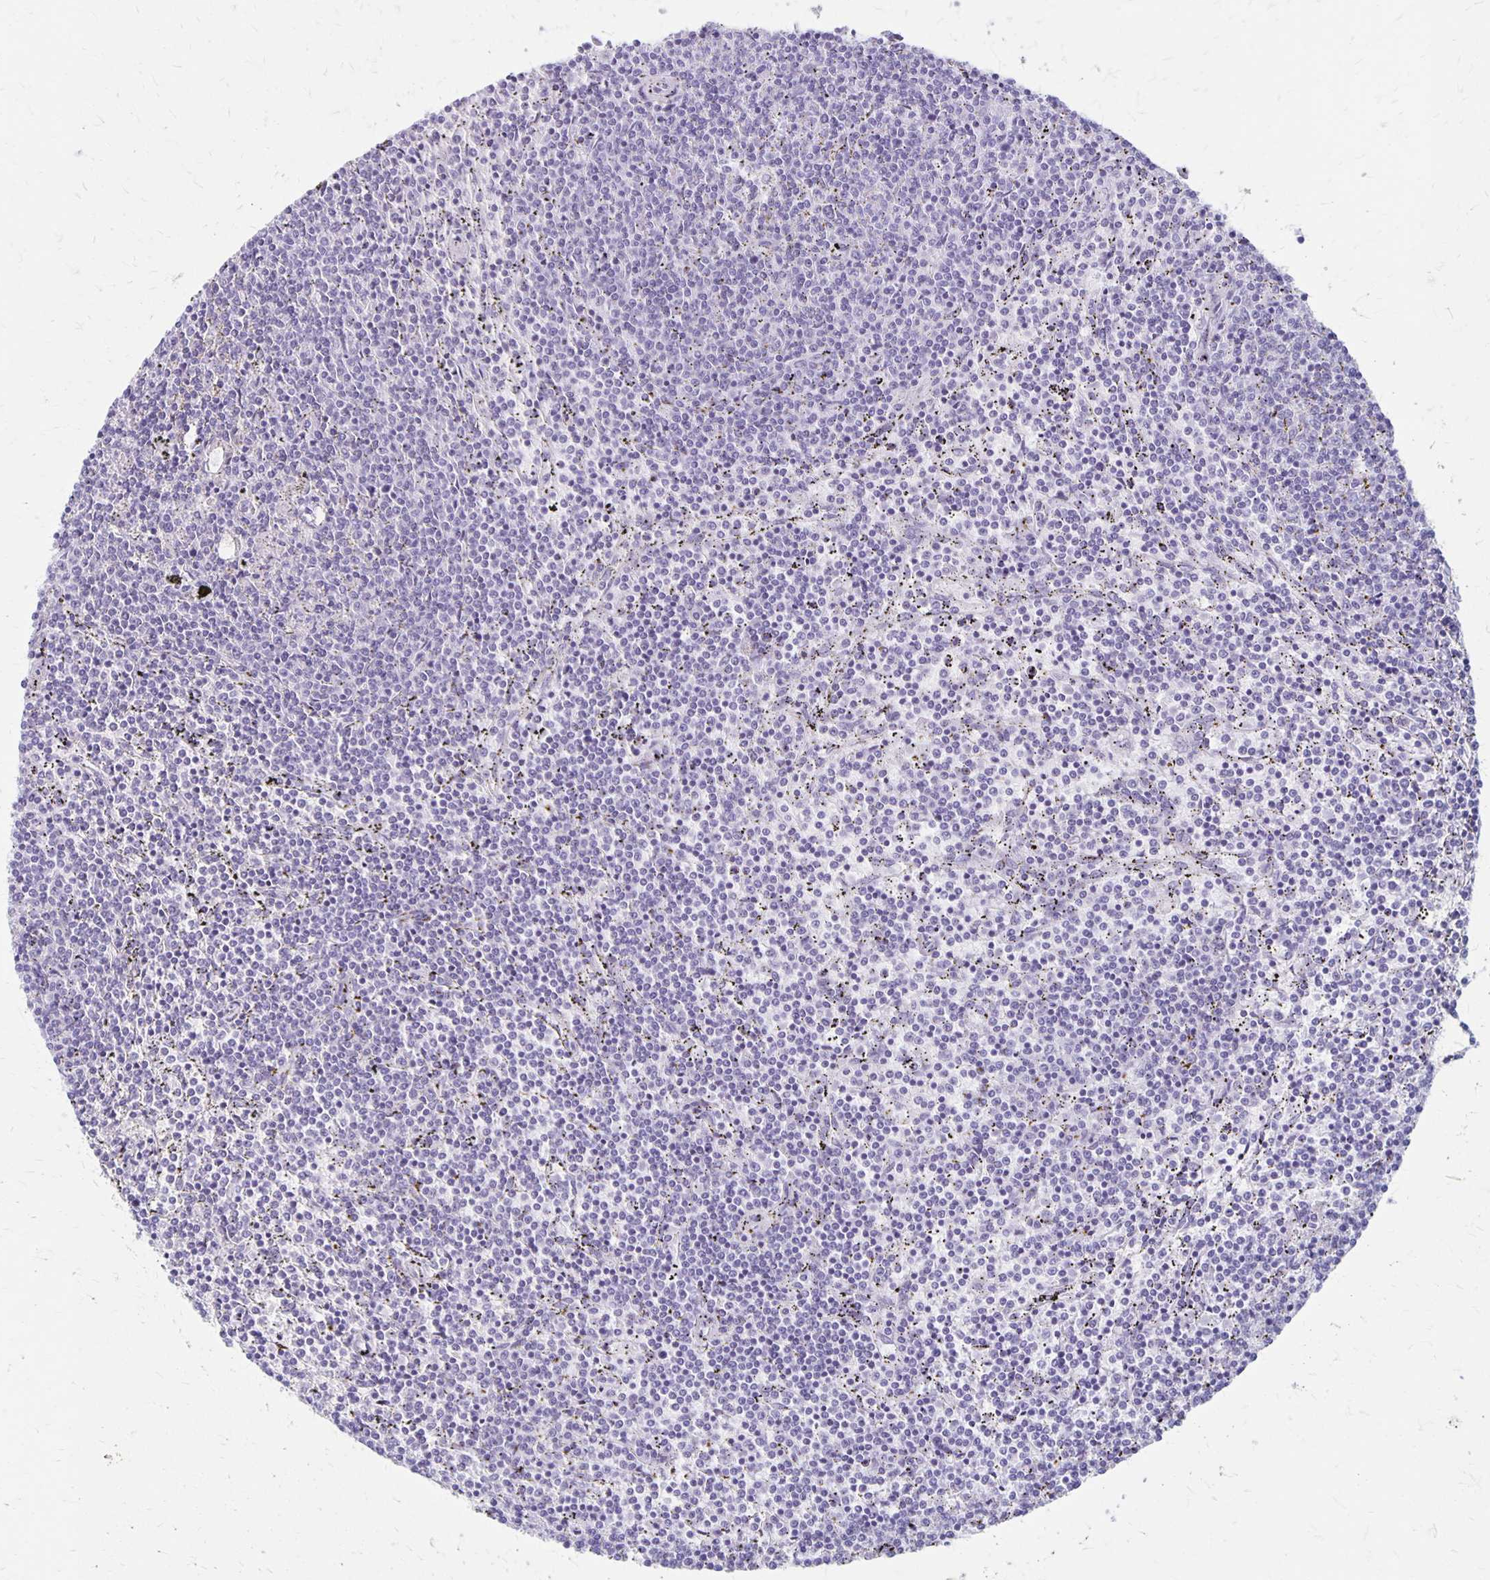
{"staining": {"intensity": "negative", "quantity": "none", "location": "none"}, "tissue": "lymphoma", "cell_type": "Tumor cells", "image_type": "cancer", "snomed": [{"axis": "morphology", "description": "Malignant lymphoma, non-Hodgkin's type, Low grade"}, {"axis": "topography", "description": "Spleen"}], "caption": "A histopathology image of human lymphoma is negative for staining in tumor cells.", "gene": "MAGEC2", "patient": {"sex": "female", "age": 50}}